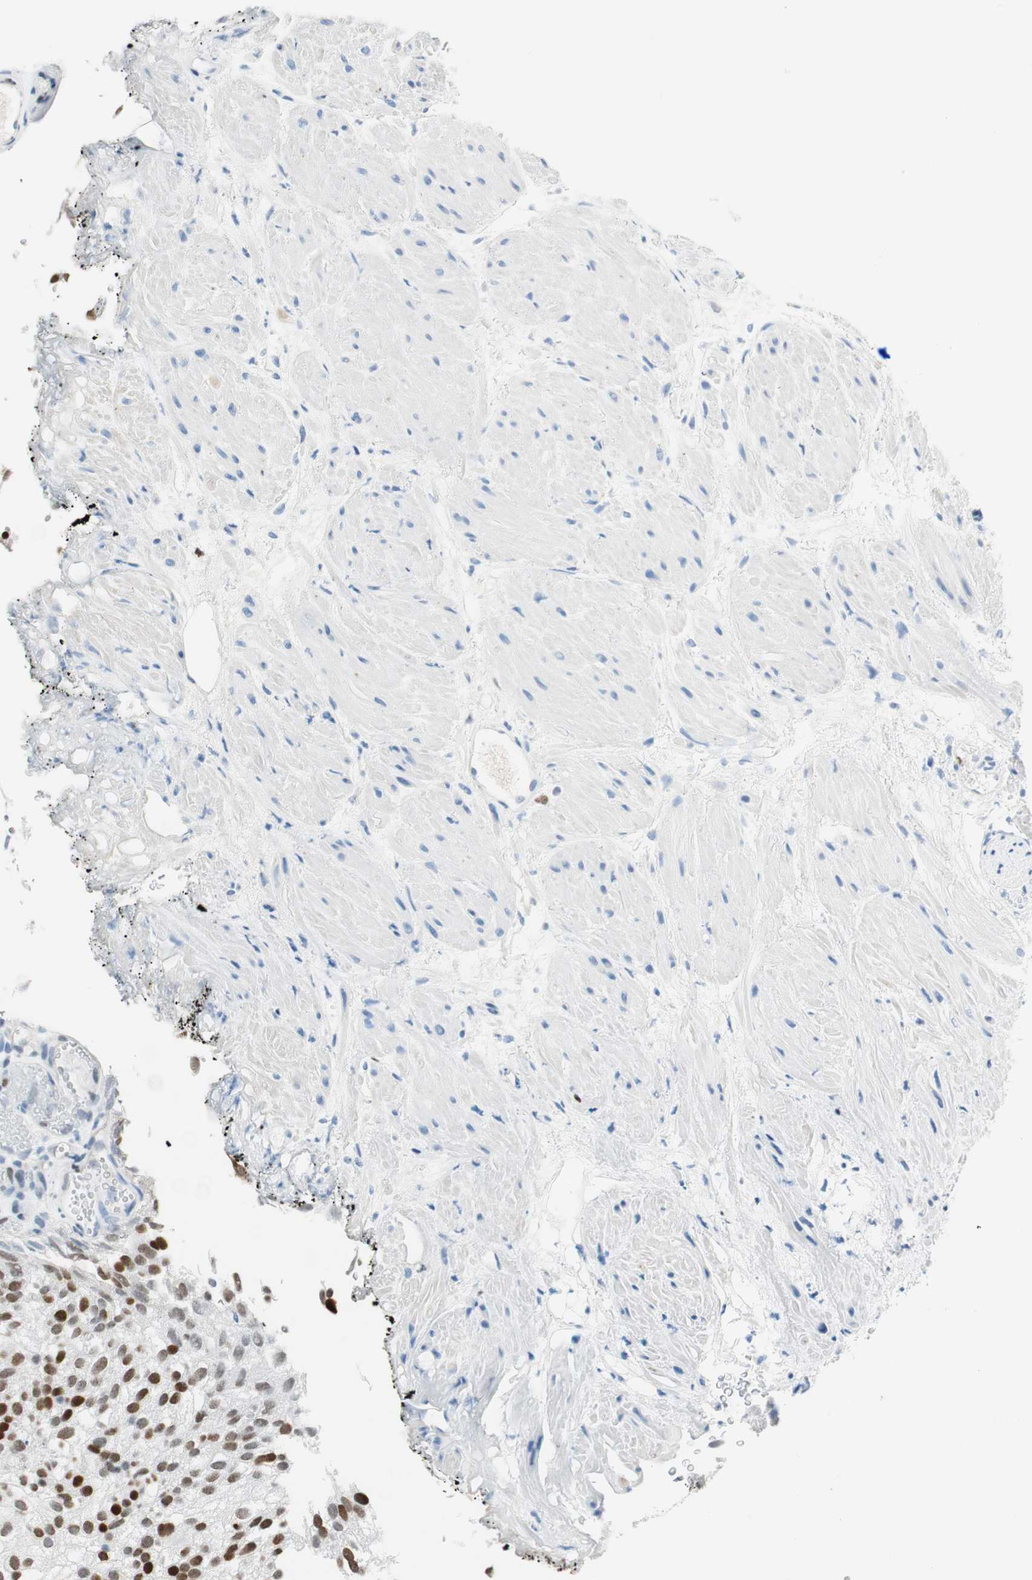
{"staining": {"intensity": "moderate", "quantity": ">75%", "location": "nuclear"}, "tissue": "urothelial cancer", "cell_type": "Tumor cells", "image_type": "cancer", "snomed": [{"axis": "morphology", "description": "Urothelial carcinoma, Low grade"}, {"axis": "topography", "description": "Urinary bladder"}], "caption": "Approximately >75% of tumor cells in urothelial cancer reveal moderate nuclear protein positivity as visualized by brown immunohistochemical staining.", "gene": "EZH2", "patient": {"sex": "male", "age": 78}}